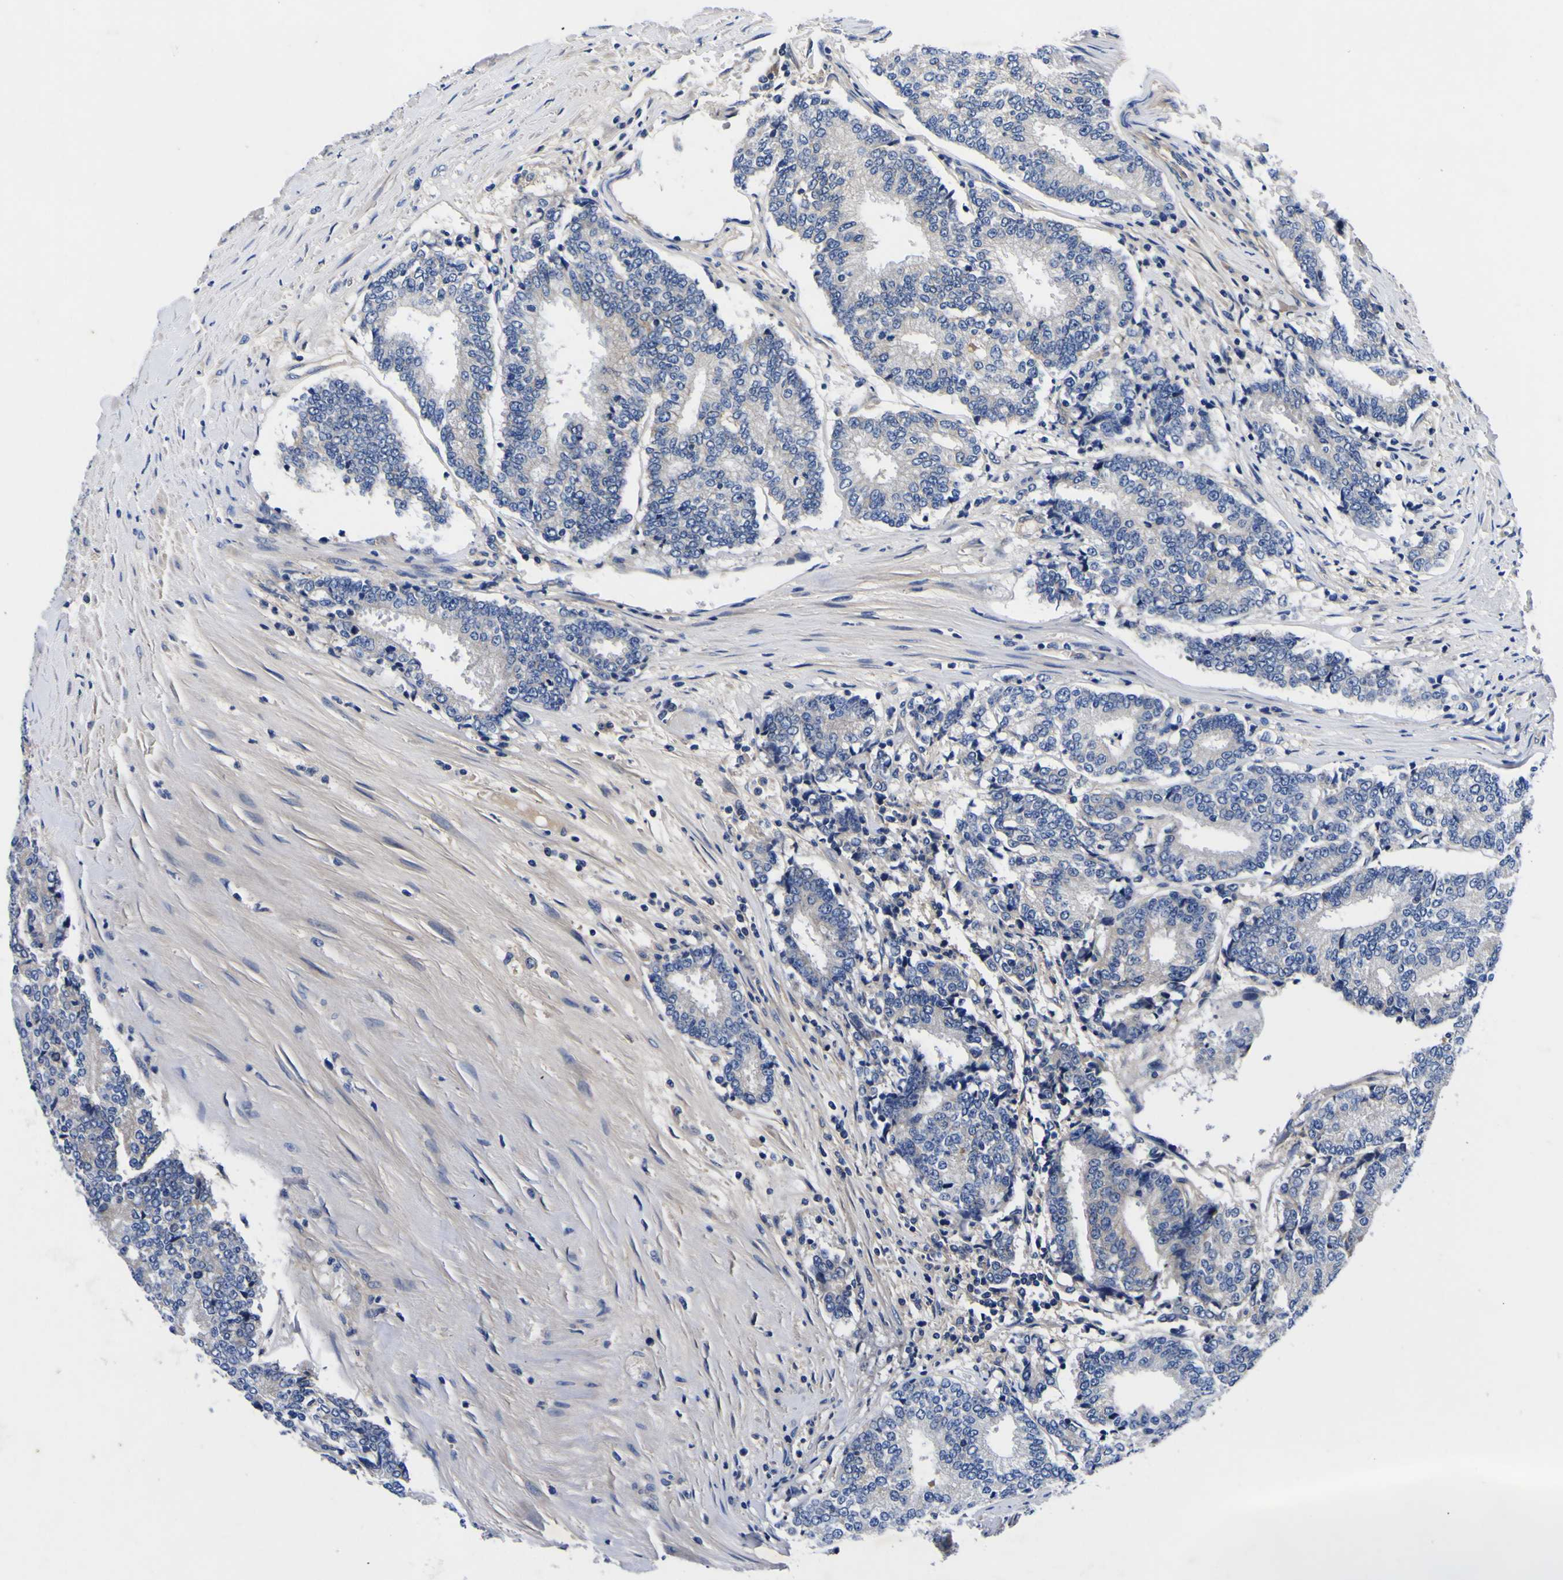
{"staining": {"intensity": "negative", "quantity": "none", "location": "none"}, "tissue": "prostate cancer", "cell_type": "Tumor cells", "image_type": "cancer", "snomed": [{"axis": "morphology", "description": "Normal tissue, NOS"}, {"axis": "morphology", "description": "Adenocarcinoma, High grade"}, {"axis": "topography", "description": "Prostate"}, {"axis": "topography", "description": "Seminal veicle"}], "caption": "The histopathology image reveals no staining of tumor cells in prostate high-grade adenocarcinoma.", "gene": "VASN", "patient": {"sex": "male", "age": 55}}